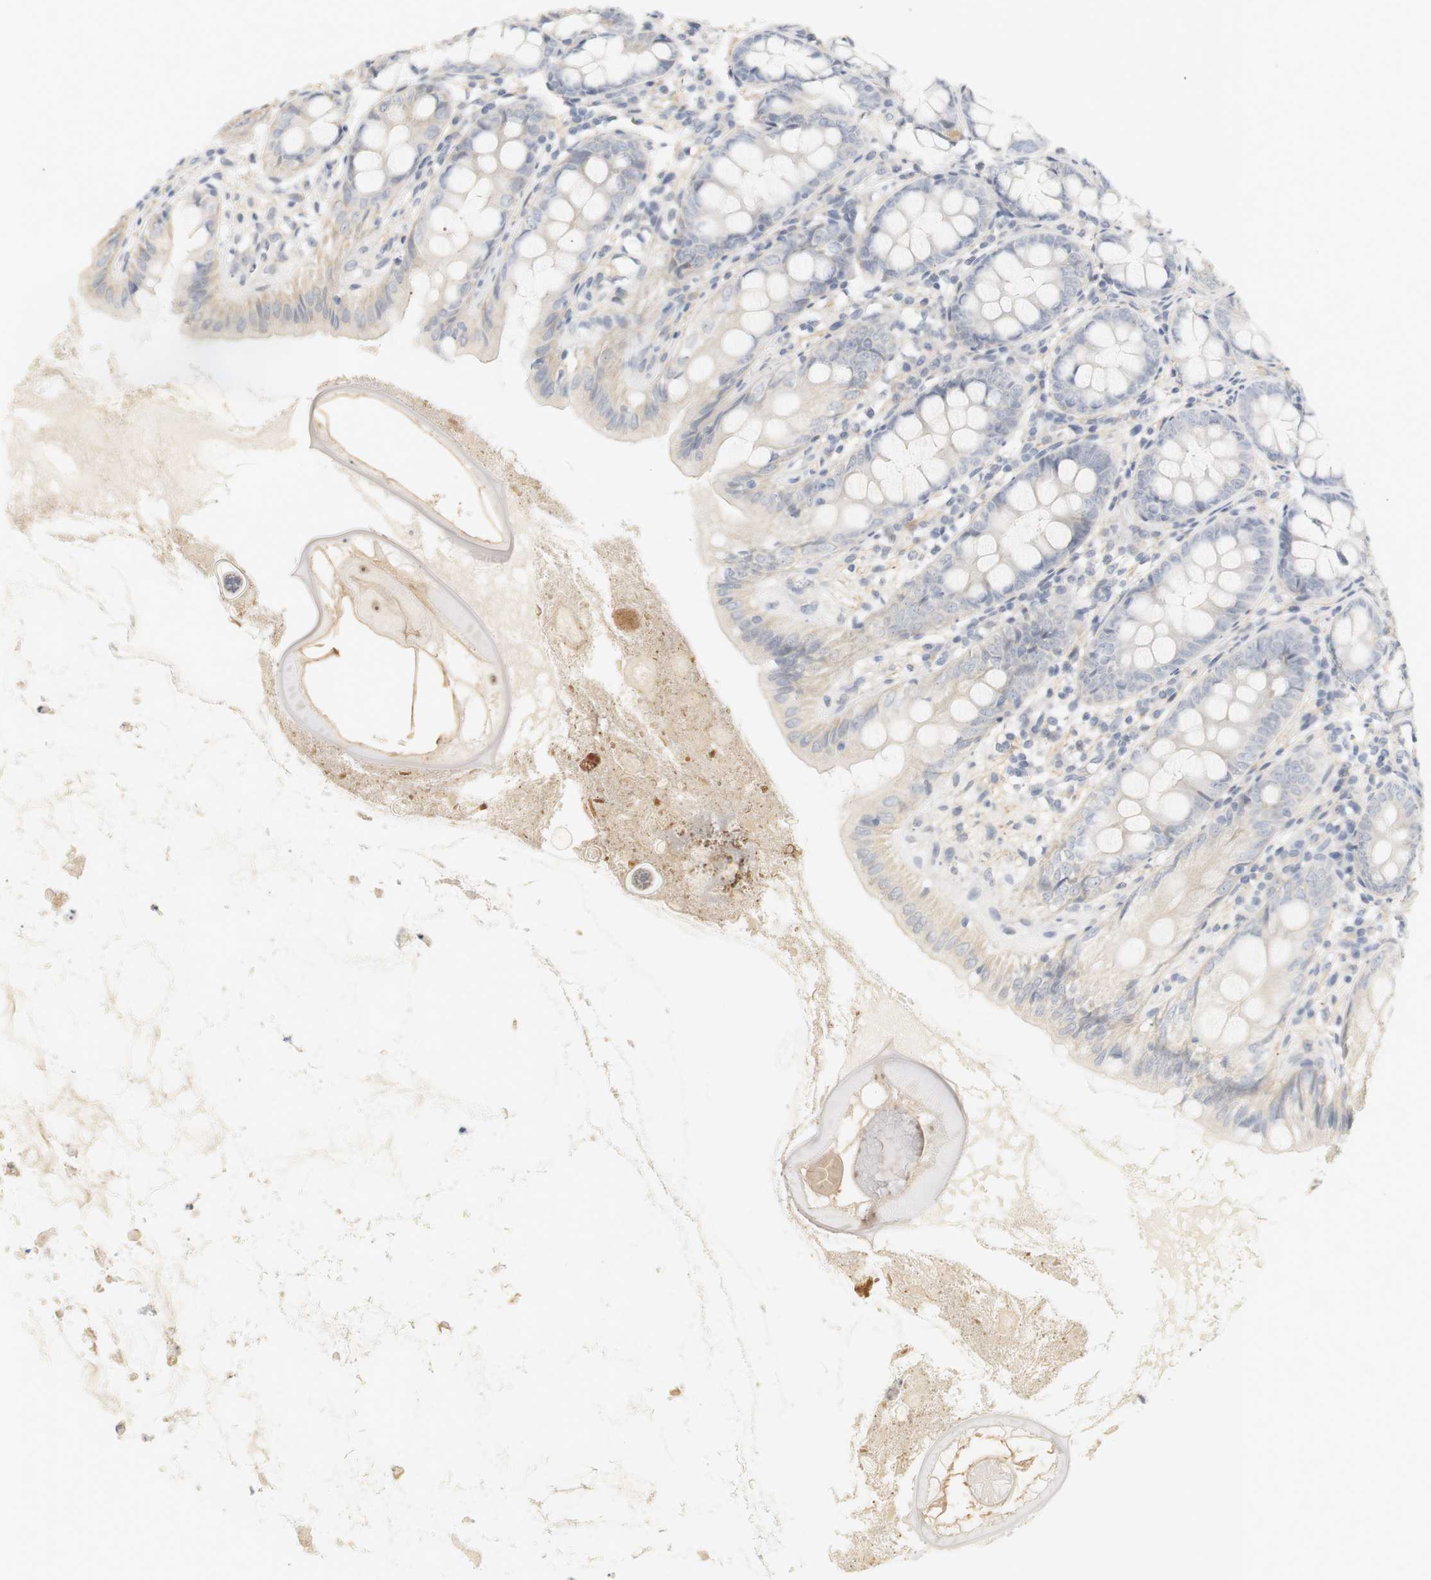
{"staining": {"intensity": "weak", "quantity": "<25%", "location": "cytoplasmic/membranous"}, "tissue": "appendix", "cell_type": "Glandular cells", "image_type": "normal", "snomed": [{"axis": "morphology", "description": "Normal tissue, NOS"}, {"axis": "topography", "description": "Appendix"}], "caption": "Immunohistochemistry (IHC) photomicrograph of benign appendix: appendix stained with DAB reveals no significant protein staining in glandular cells.", "gene": "RTN3", "patient": {"sex": "female", "age": 77}}